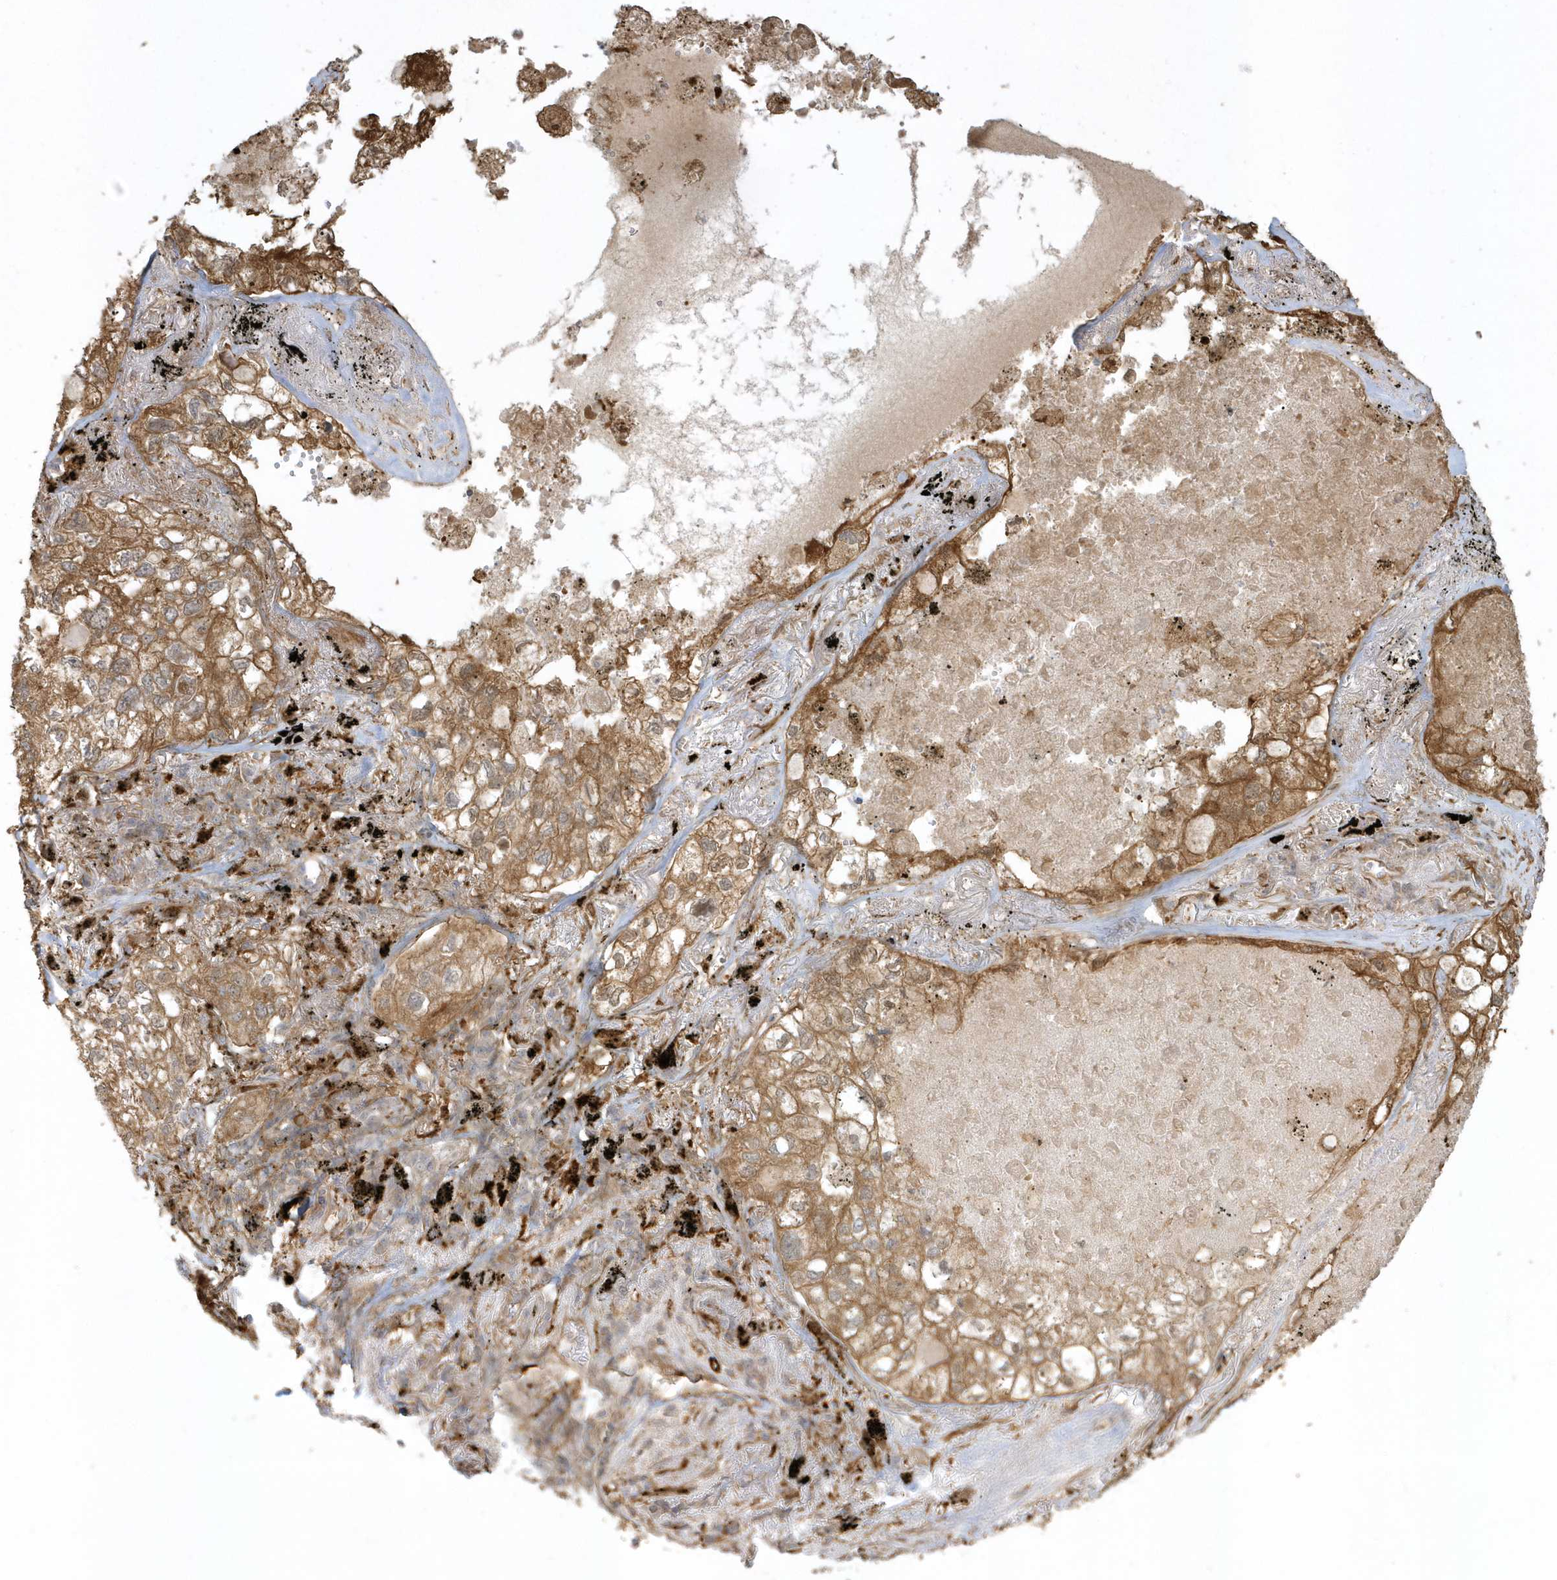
{"staining": {"intensity": "moderate", "quantity": ">75%", "location": "cytoplasmic/membranous"}, "tissue": "lung cancer", "cell_type": "Tumor cells", "image_type": "cancer", "snomed": [{"axis": "morphology", "description": "Adenocarcinoma, NOS"}, {"axis": "topography", "description": "Lung"}], "caption": "This is a photomicrograph of immunohistochemistry (IHC) staining of lung cancer (adenocarcinoma), which shows moderate staining in the cytoplasmic/membranous of tumor cells.", "gene": "HNMT", "patient": {"sex": "male", "age": 65}}